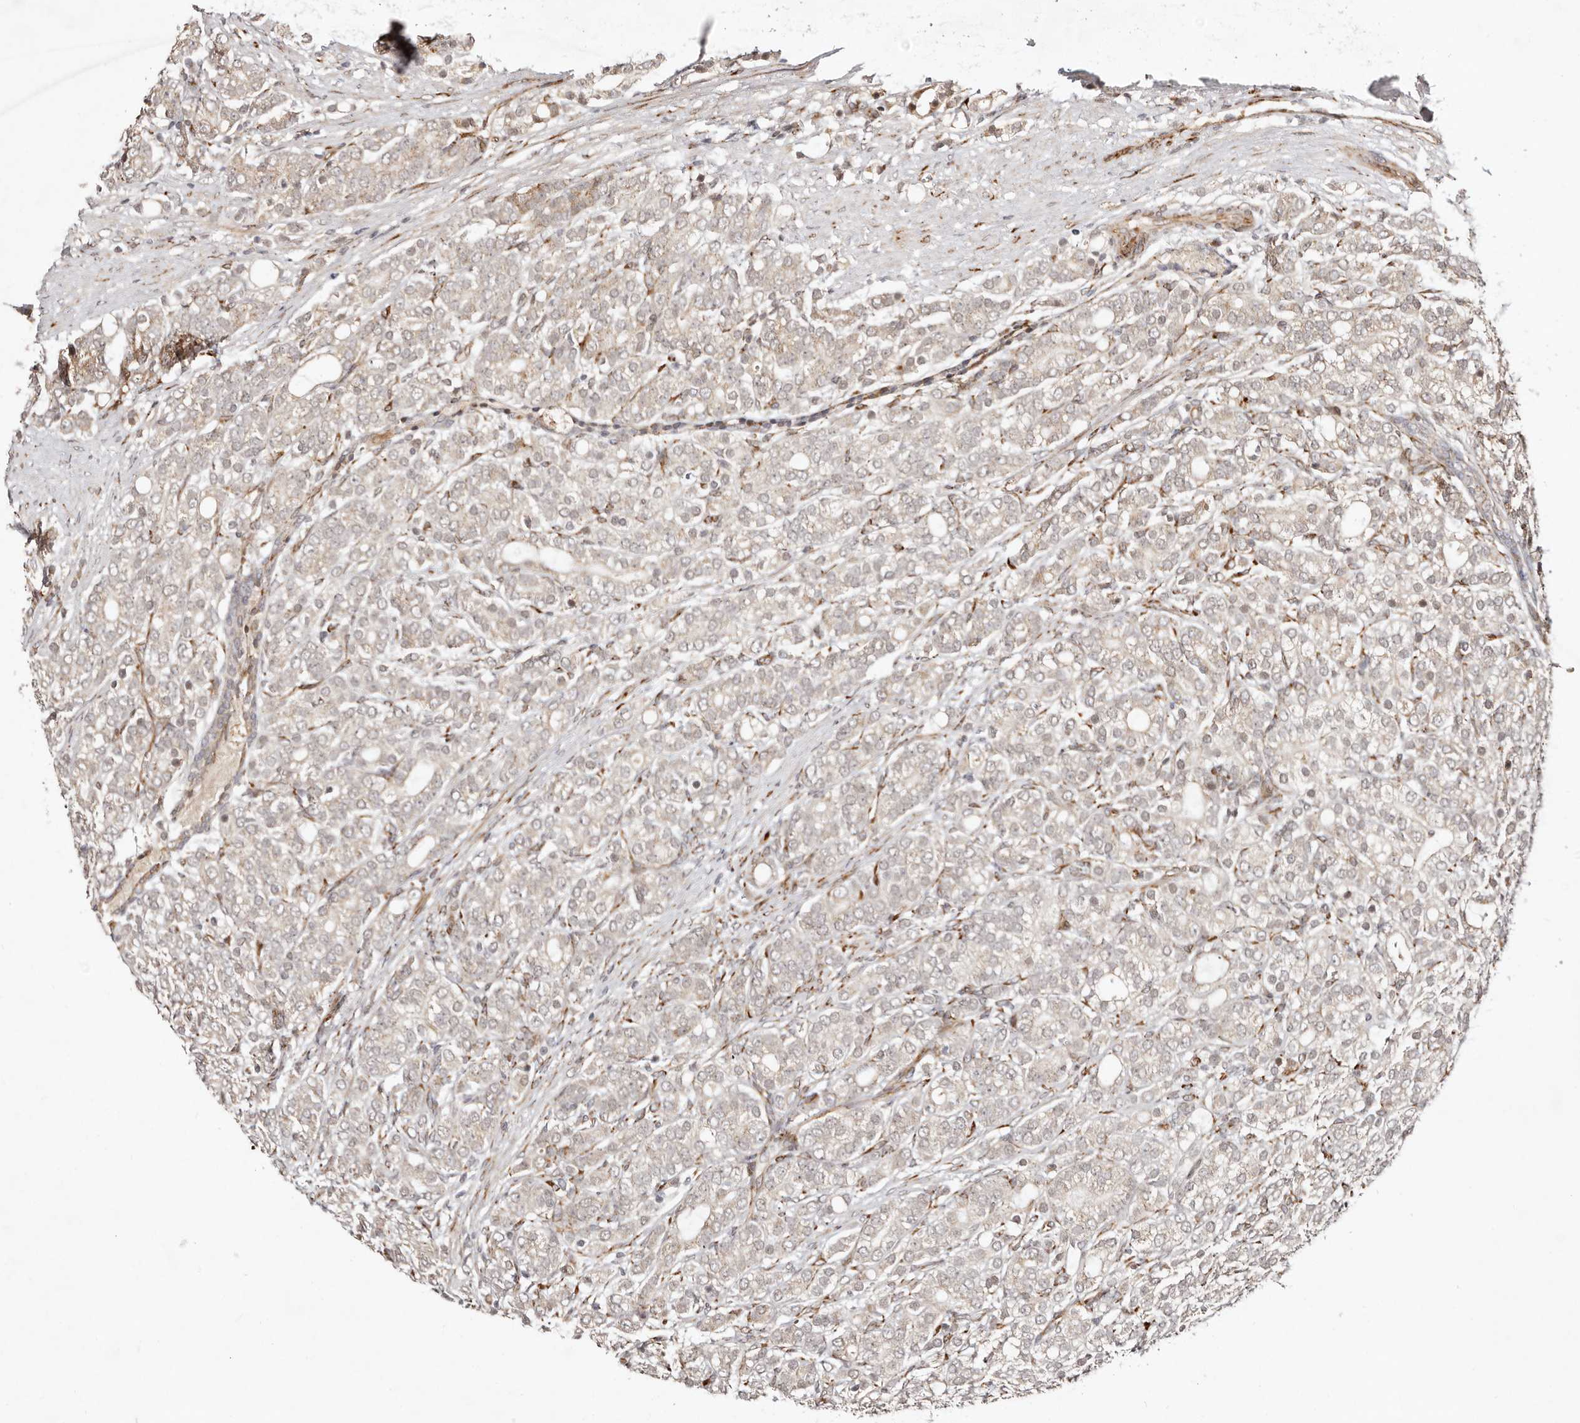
{"staining": {"intensity": "negative", "quantity": "none", "location": "none"}, "tissue": "prostate cancer", "cell_type": "Tumor cells", "image_type": "cancer", "snomed": [{"axis": "morphology", "description": "Adenocarcinoma, High grade"}, {"axis": "topography", "description": "Prostate"}], "caption": "Prostate adenocarcinoma (high-grade) was stained to show a protein in brown. There is no significant positivity in tumor cells.", "gene": "BCL2L15", "patient": {"sex": "male", "age": 57}}